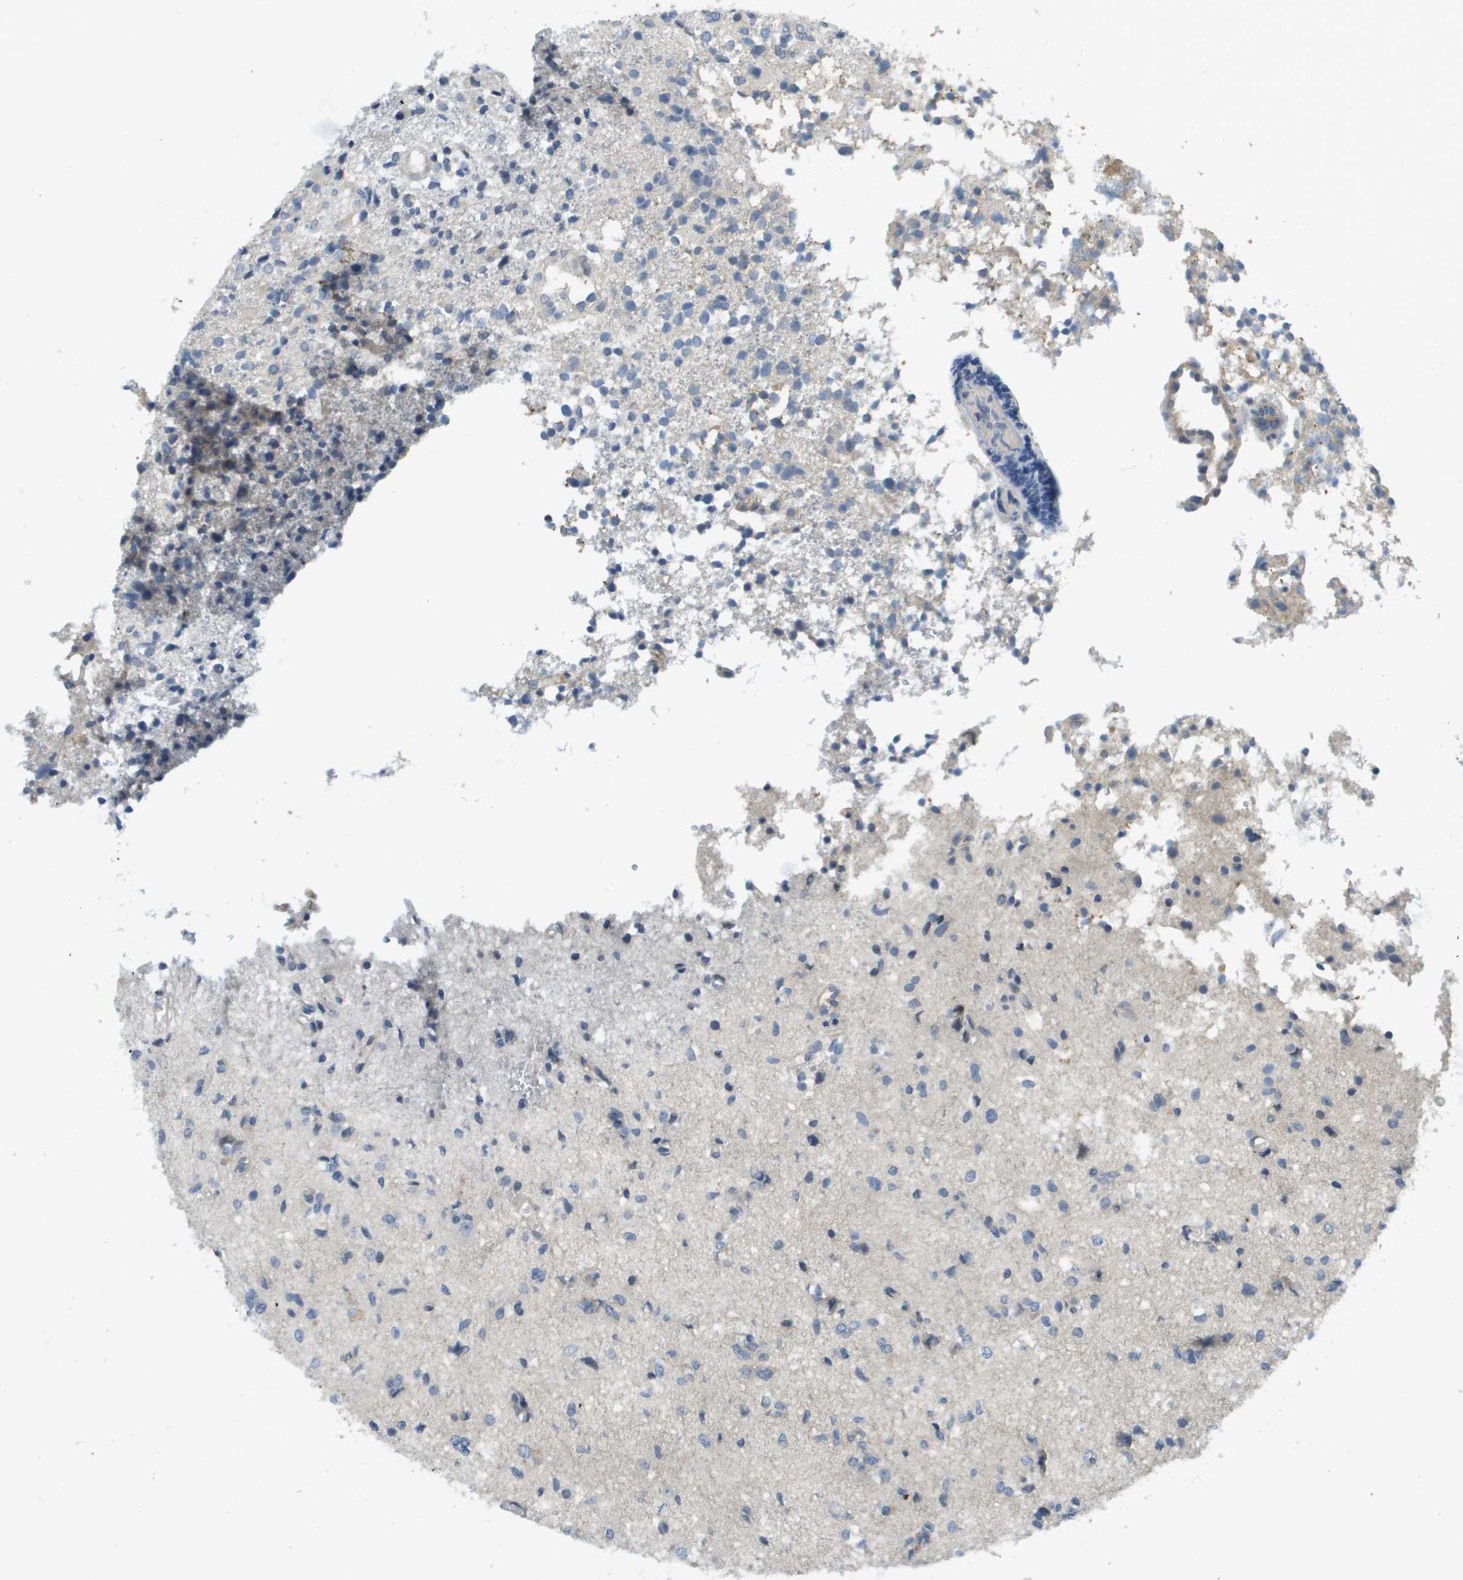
{"staining": {"intensity": "negative", "quantity": "none", "location": "none"}, "tissue": "glioma", "cell_type": "Tumor cells", "image_type": "cancer", "snomed": [{"axis": "morphology", "description": "Glioma, malignant, High grade"}, {"axis": "topography", "description": "Brain"}], "caption": "The histopathology image reveals no staining of tumor cells in glioma. (DAB IHC visualized using brightfield microscopy, high magnification).", "gene": "KRT23", "patient": {"sex": "female", "age": 59}}